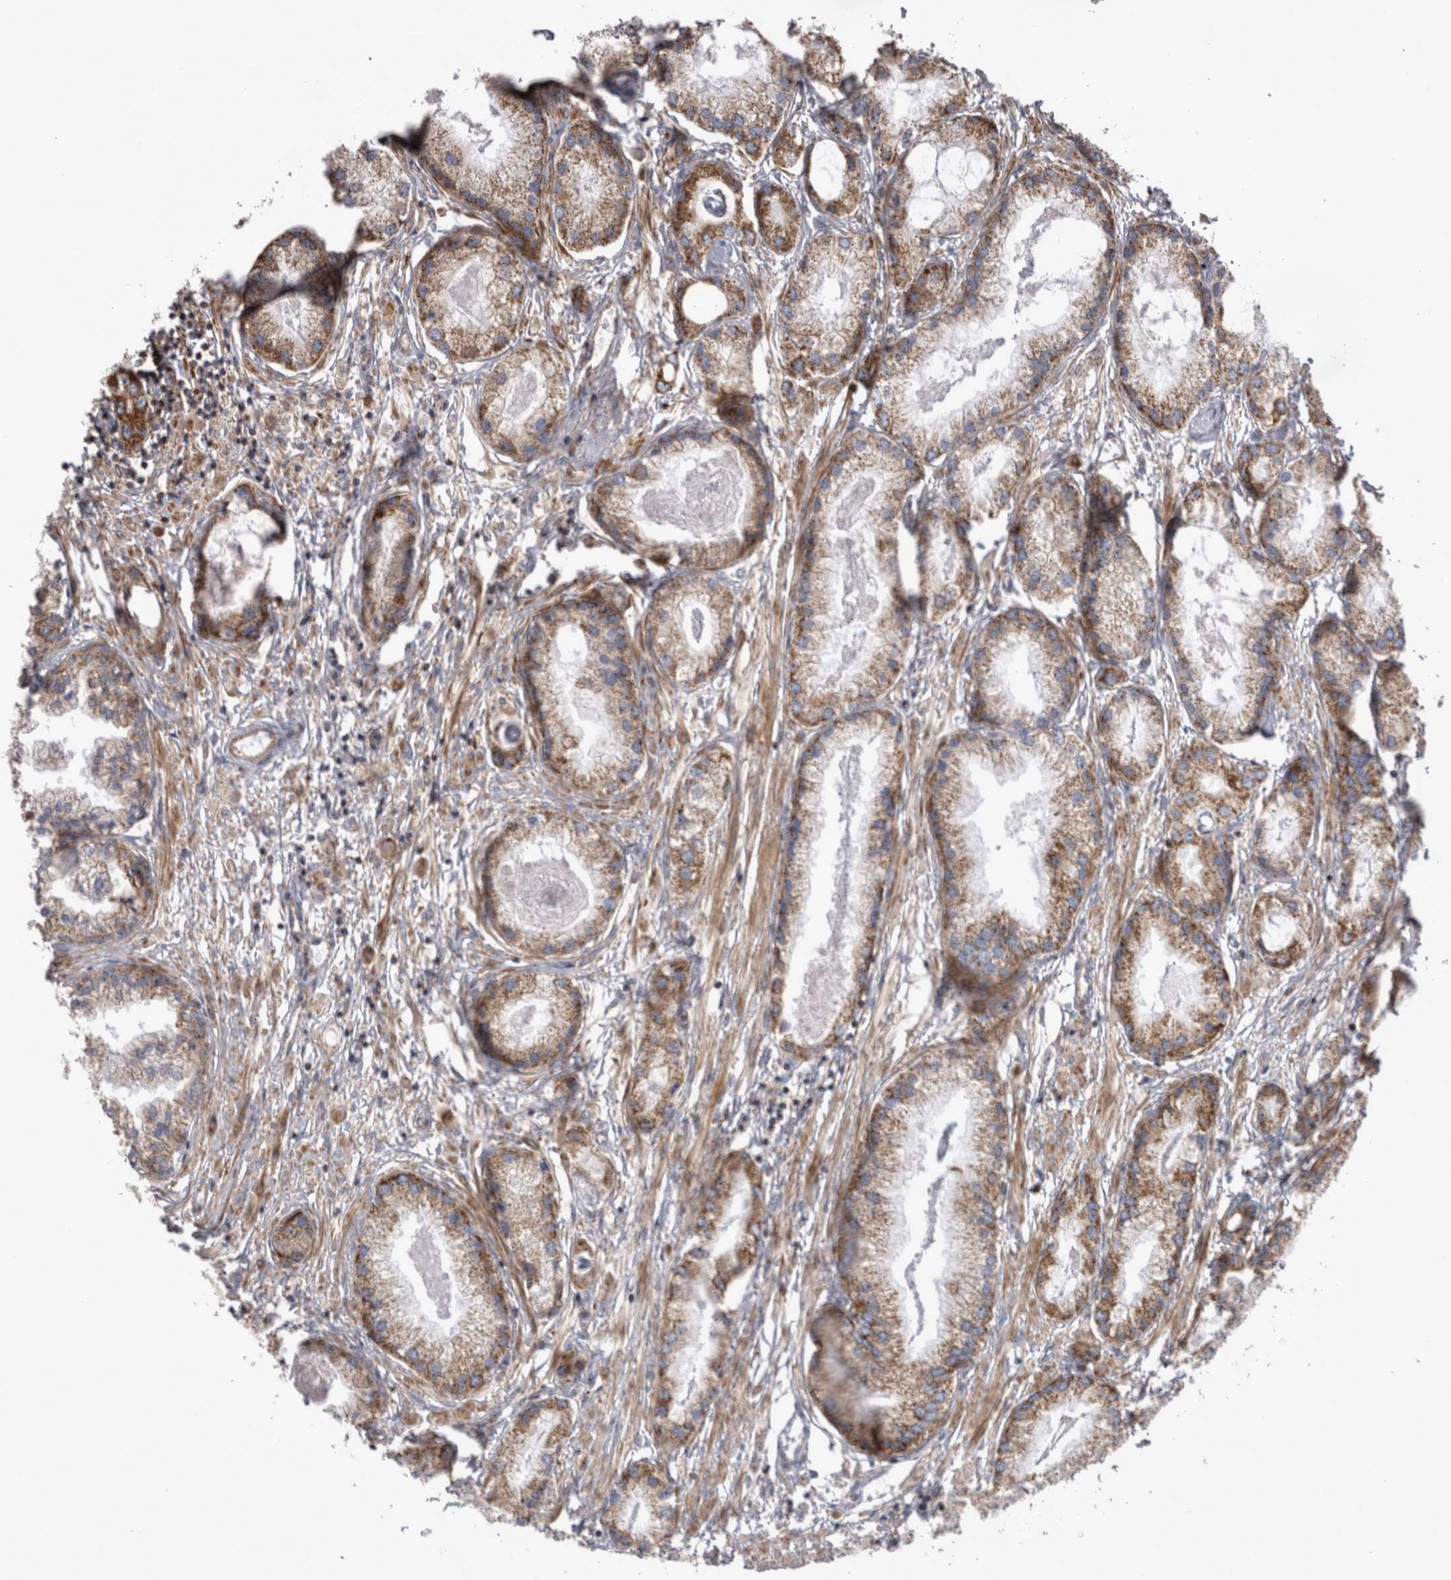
{"staining": {"intensity": "moderate", "quantity": ">75%", "location": "cytoplasmic/membranous"}, "tissue": "prostate cancer", "cell_type": "Tumor cells", "image_type": "cancer", "snomed": [{"axis": "morphology", "description": "Adenocarcinoma, Low grade"}, {"axis": "topography", "description": "Prostate"}], "caption": "This image reveals IHC staining of prostate cancer, with medium moderate cytoplasmic/membranous positivity in about >75% of tumor cells.", "gene": "TSPOAP1", "patient": {"sex": "male", "age": 62}}